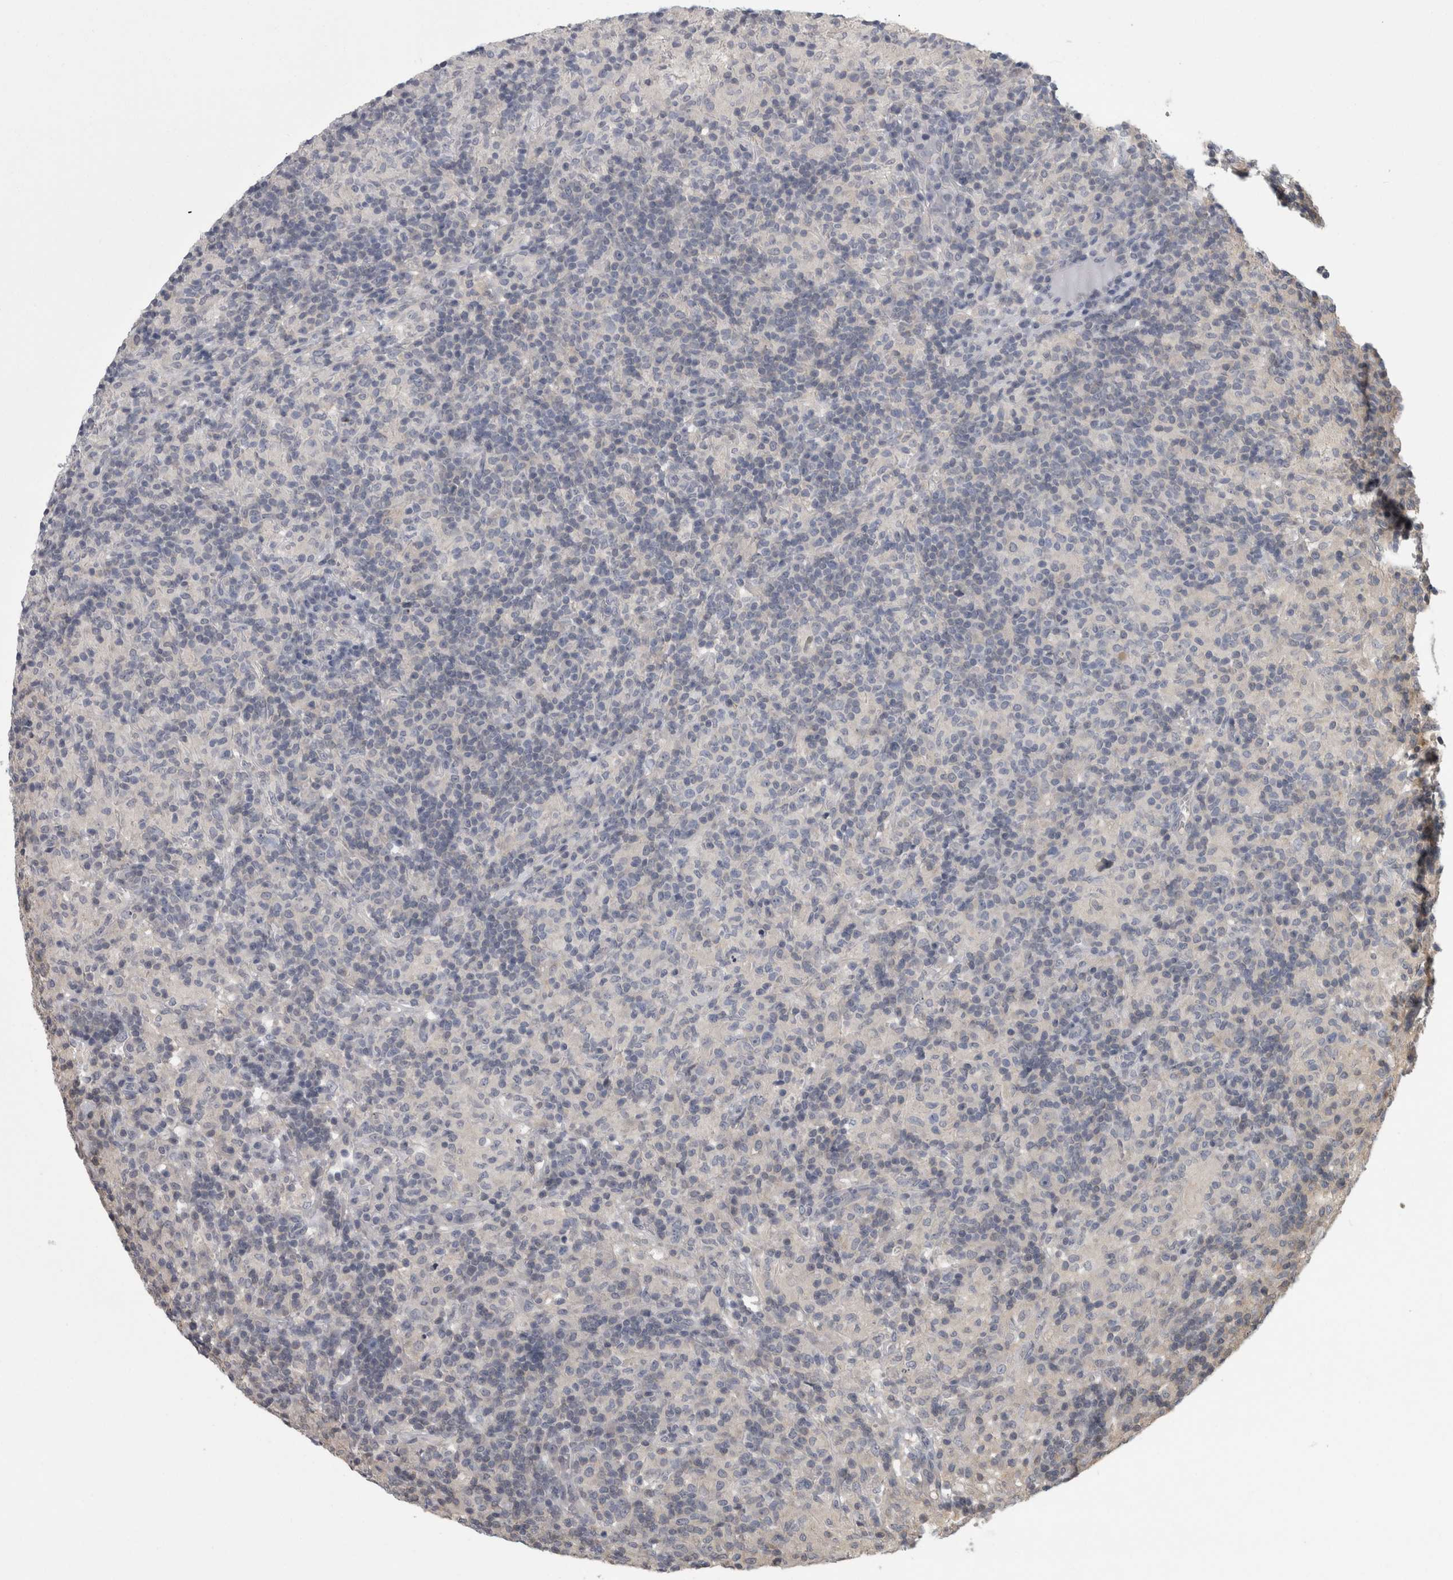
{"staining": {"intensity": "negative", "quantity": "none", "location": "none"}, "tissue": "lymphoma", "cell_type": "Tumor cells", "image_type": "cancer", "snomed": [{"axis": "morphology", "description": "Hodgkin's disease, NOS"}, {"axis": "topography", "description": "Lymph node"}], "caption": "Protein analysis of Hodgkin's disease exhibits no significant staining in tumor cells.", "gene": "APRT", "patient": {"sex": "male", "age": 70}}